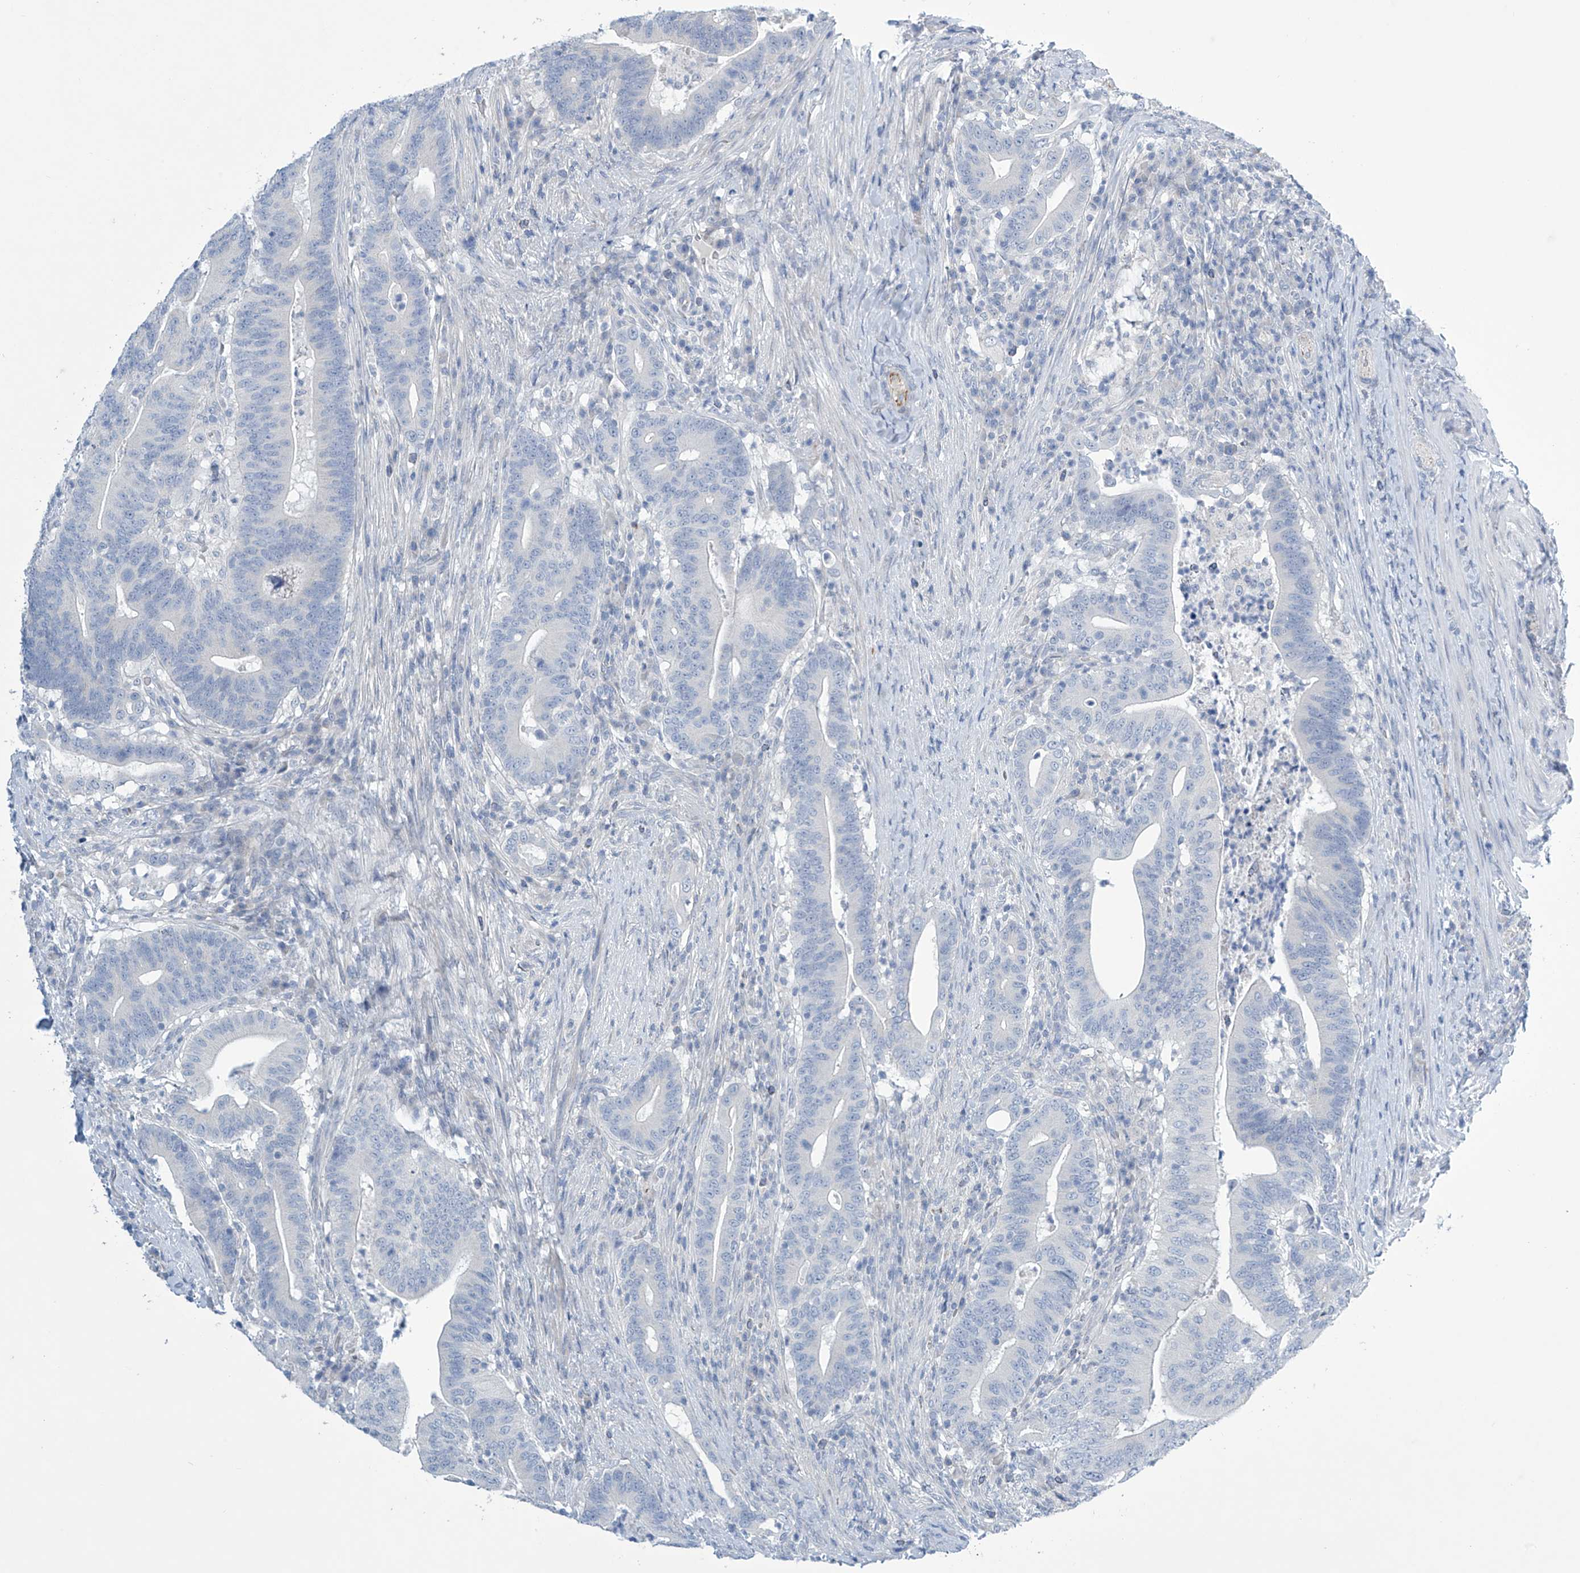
{"staining": {"intensity": "negative", "quantity": "none", "location": "none"}, "tissue": "colorectal cancer", "cell_type": "Tumor cells", "image_type": "cancer", "snomed": [{"axis": "morphology", "description": "Adenocarcinoma, NOS"}, {"axis": "topography", "description": "Colon"}], "caption": "Immunohistochemical staining of colorectal cancer shows no significant expression in tumor cells.", "gene": "SLC35A5", "patient": {"sex": "female", "age": 66}}